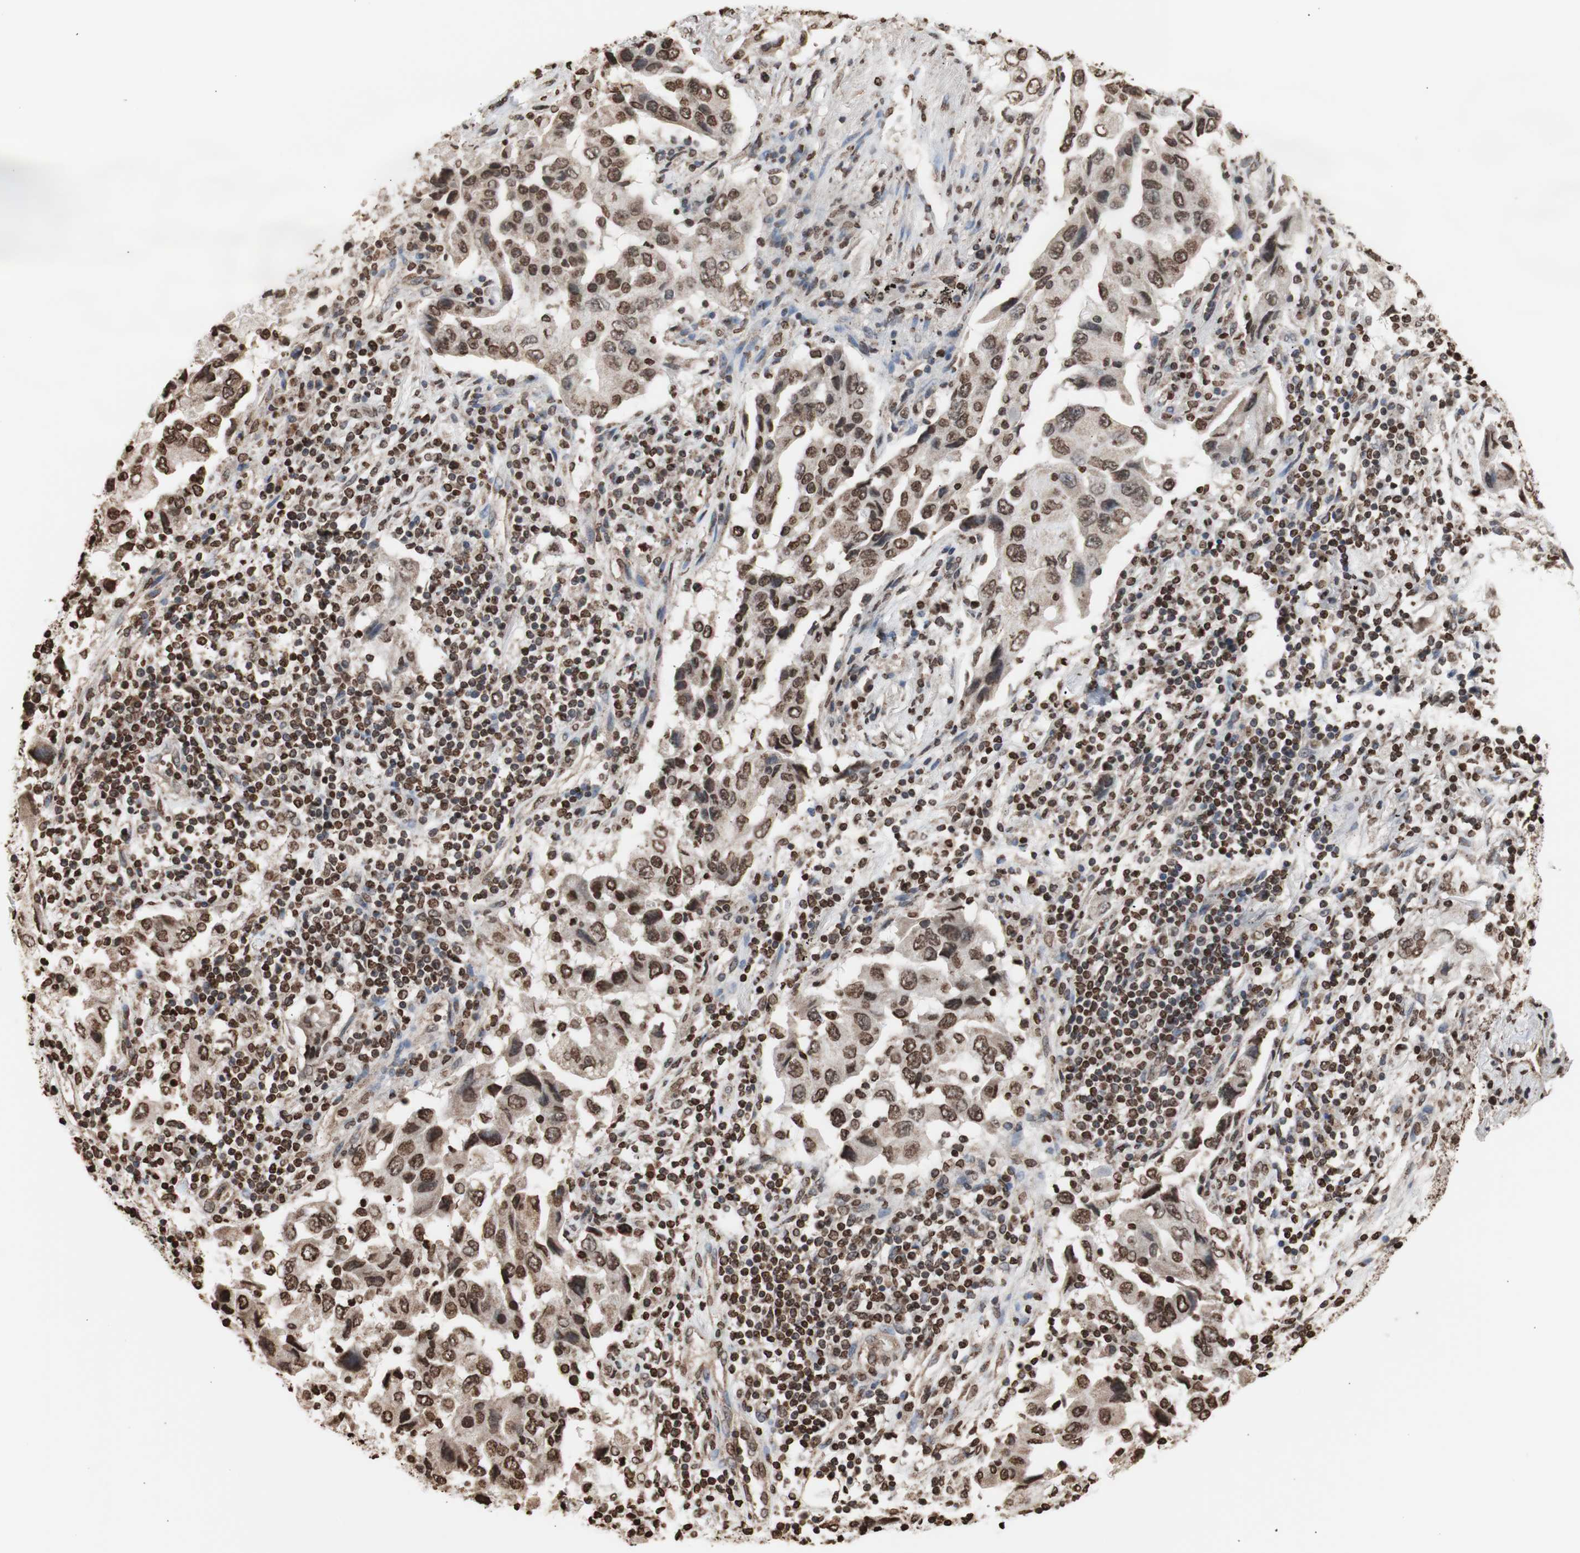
{"staining": {"intensity": "moderate", "quantity": ">75%", "location": "cytoplasmic/membranous,nuclear"}, "tissue": "lung cancer", "cell_type": "Tumor cells", "image_type": "cancer", "snomed": [{"axis": "morphology", "description": "Adenocarcinoma, NOS"}, {"axis": "topography", "description": "Lung"}], "caption": "Protein positivity by immunohistochemistry (IHC) reveals moderate cytoplasmic/membranous and nuclear expression in approximately >75% of tumor cells in lung adenocarcinoma.", "gene": "SNAI2", "patient": {"sex": "female", "age": 65}}